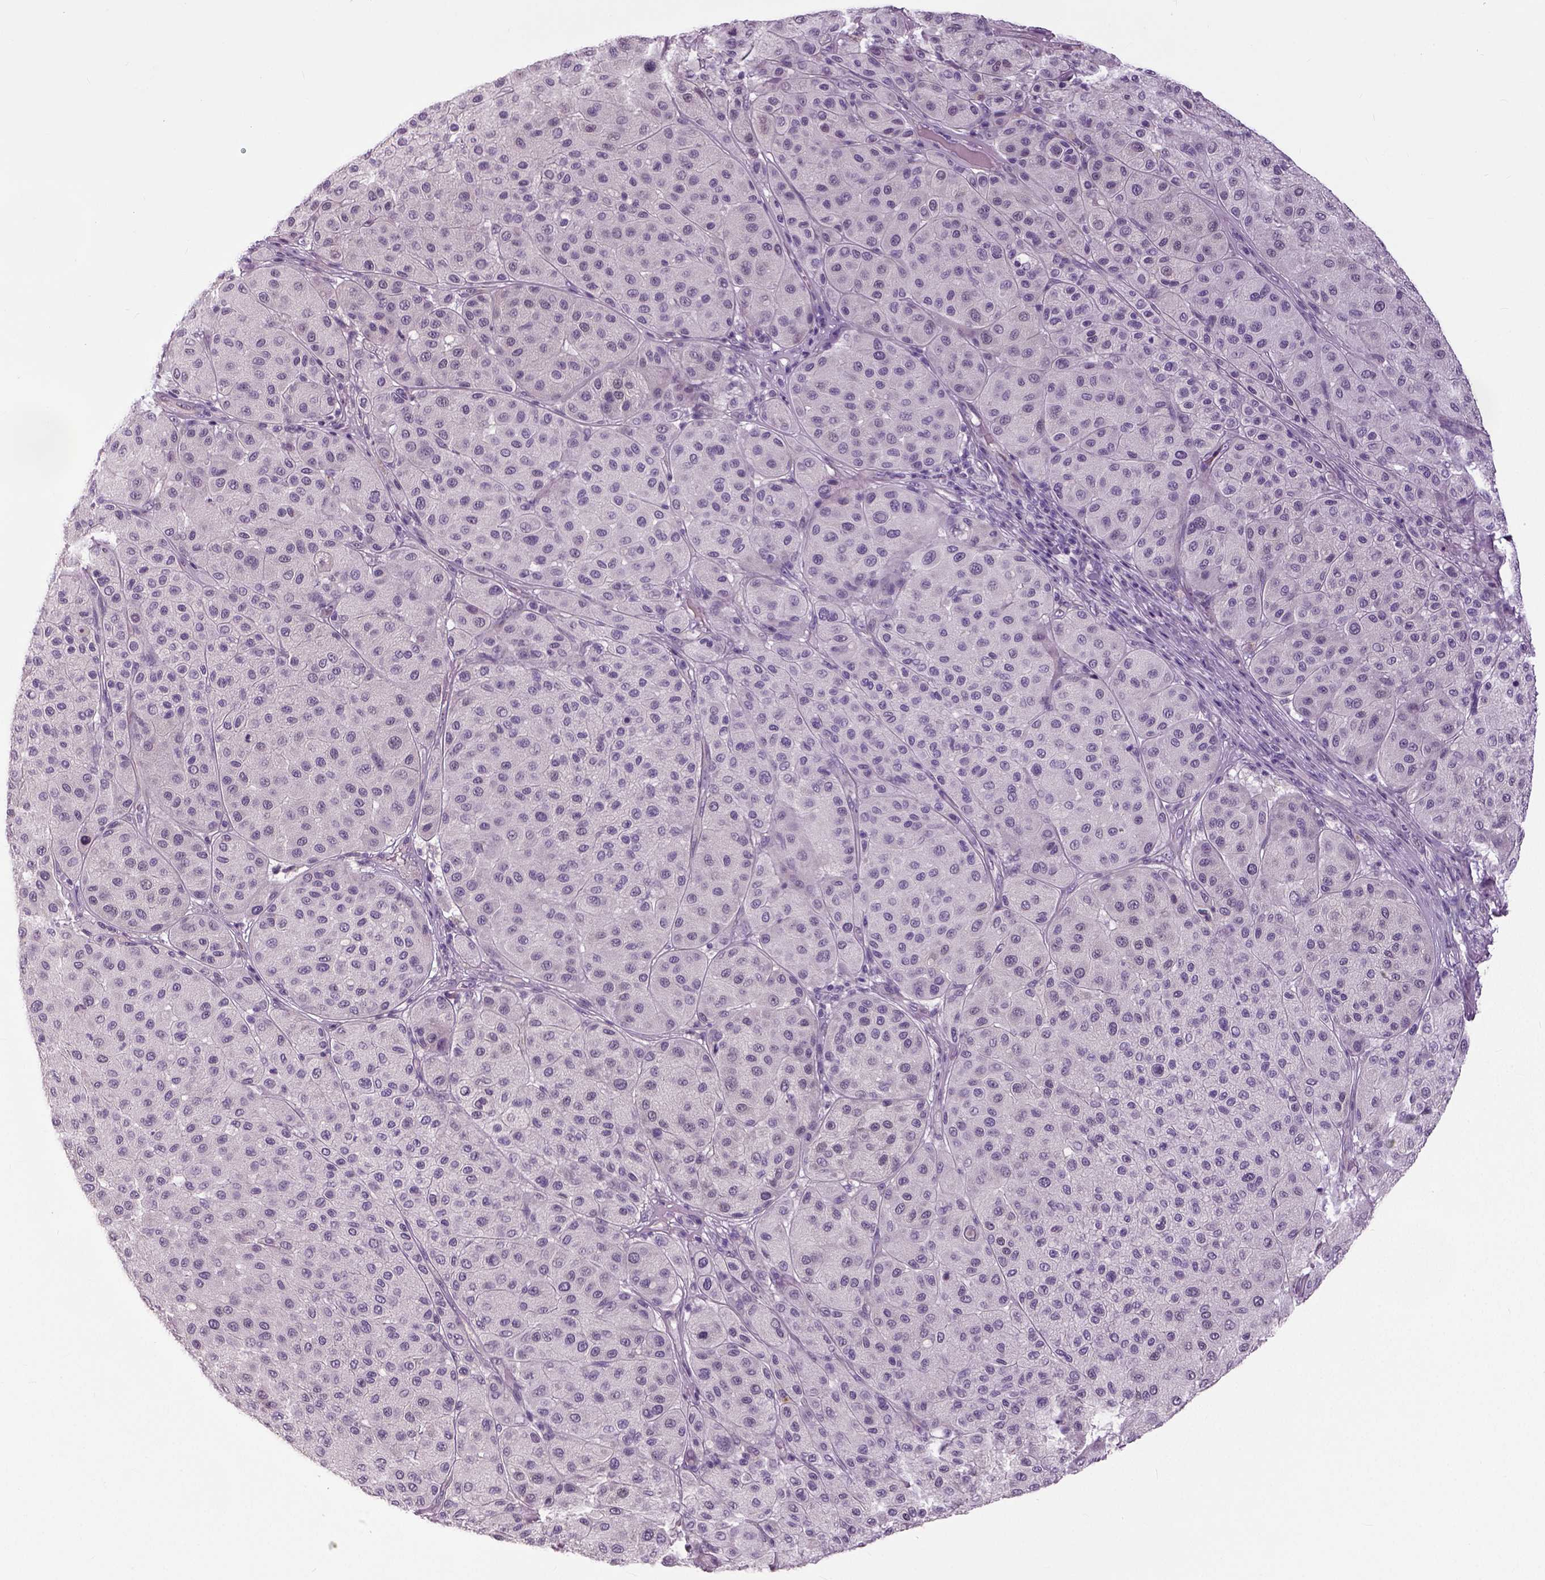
{"staining": {"intensity": "negative", "quantity": "none", "location": "none"}, "tissue": "melanoma", "cell_type": "Tumor cells", "image_type": "cancer", "snomed": [{"axis": "morphology", "description": "Malignant melanoma, Metastatic site"}, {"axis": "topography", "description": "Smooth muscle"}], "caption": "Immunohistochemical staining of melanoma reveals no significant expression in tumor cells.", "gene": "NECAB1", "patient": {"sex": "male", "age": 41}}